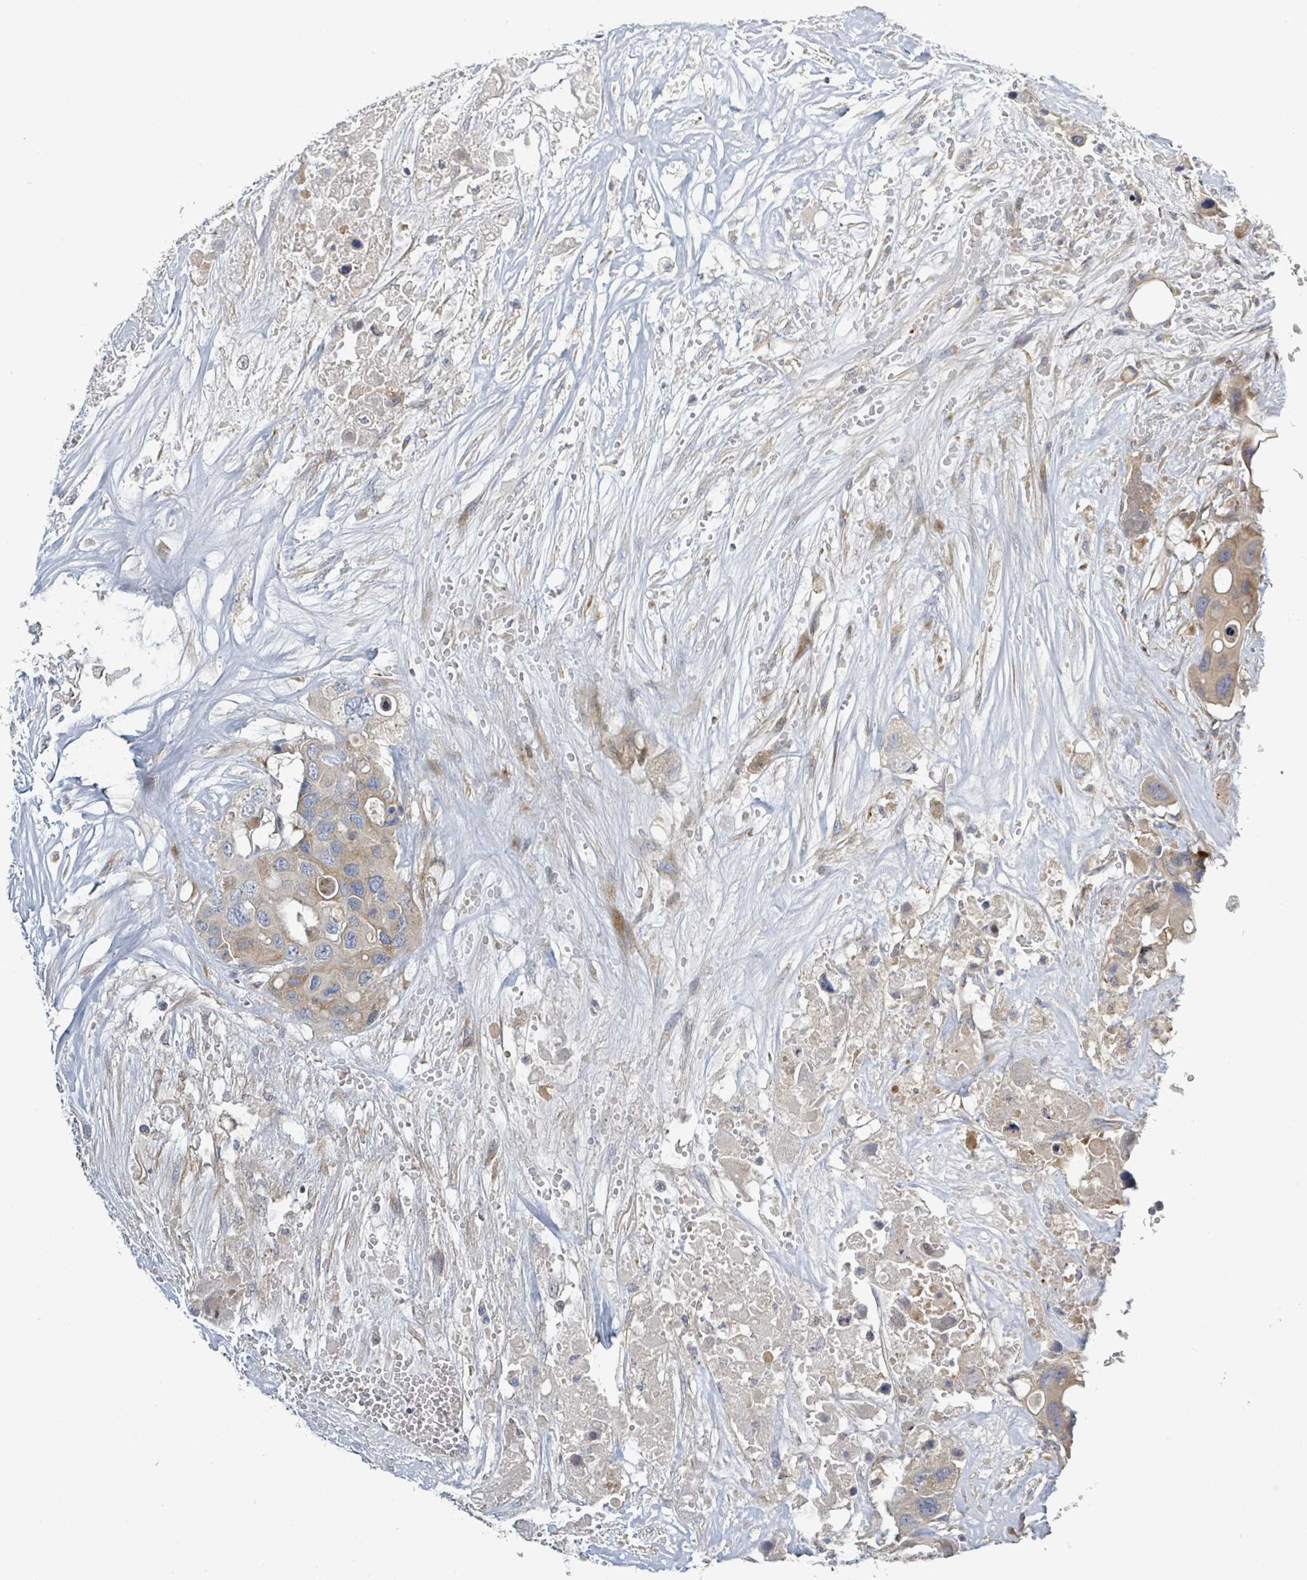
{"staining": {"intensity": "moderate", "quantity": "<25%", "location": "cytoplasmic/membranous"}, "tissue": "colorectal cancer", "cell_type": "Tumor cells", "image_type": "cancer", "snomed": [{"axis": "morphology", "description": "Adenocarcinoma, NOS"}, {"axis": "topography", "description": "Colon"}], "caption": "DAB immunohistochemical staining of colorectal adenocarcinoma shows moderate cytoplasmic/membranous protein staining in about <25% of tumor cells.", "gene": "CFAP210", "patient": {"sex": "male", "age": 77}}